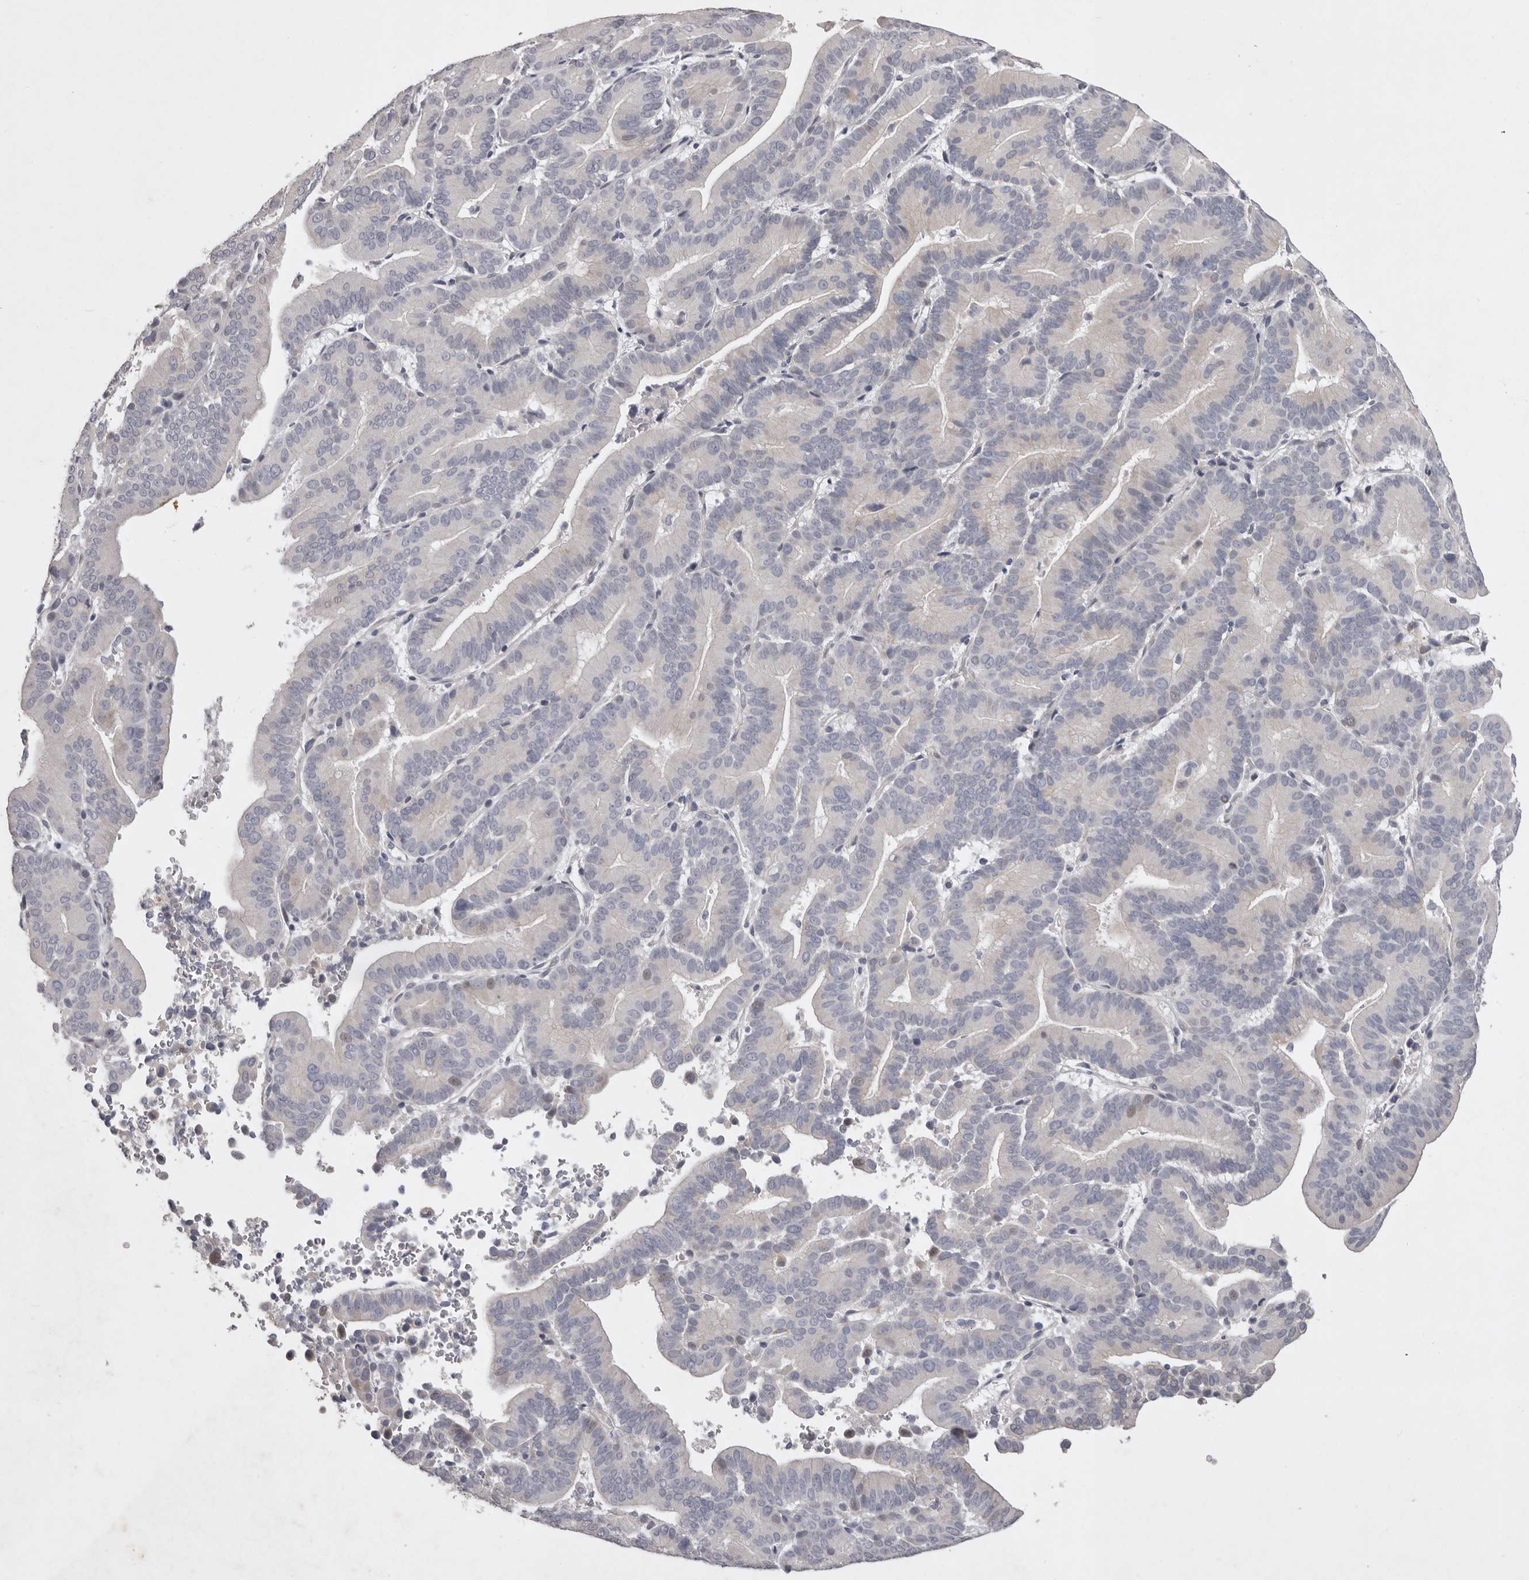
{"staining": {"intensity": "weak", "quantity": "<25%", "location": "nuclear"}, "tissue": "liver cancer", "cell_type": "Tumor cells", "image_type": "cancer", "snomed": [{"axis": "morphology", "description": "Cholangiocarcinoma"}, {"axis": "topography", "description": "Liver"}], "caption": "Tumor cells are negative for brown protein staining in liver cancer (cholangiocarcinoma). (DAB (3,3'-diaminobenzidine) immunohistochemistry (IHC), high magnification).", "gene": "NKAIN4", "patient": {"sex": "female", "age": 75}}